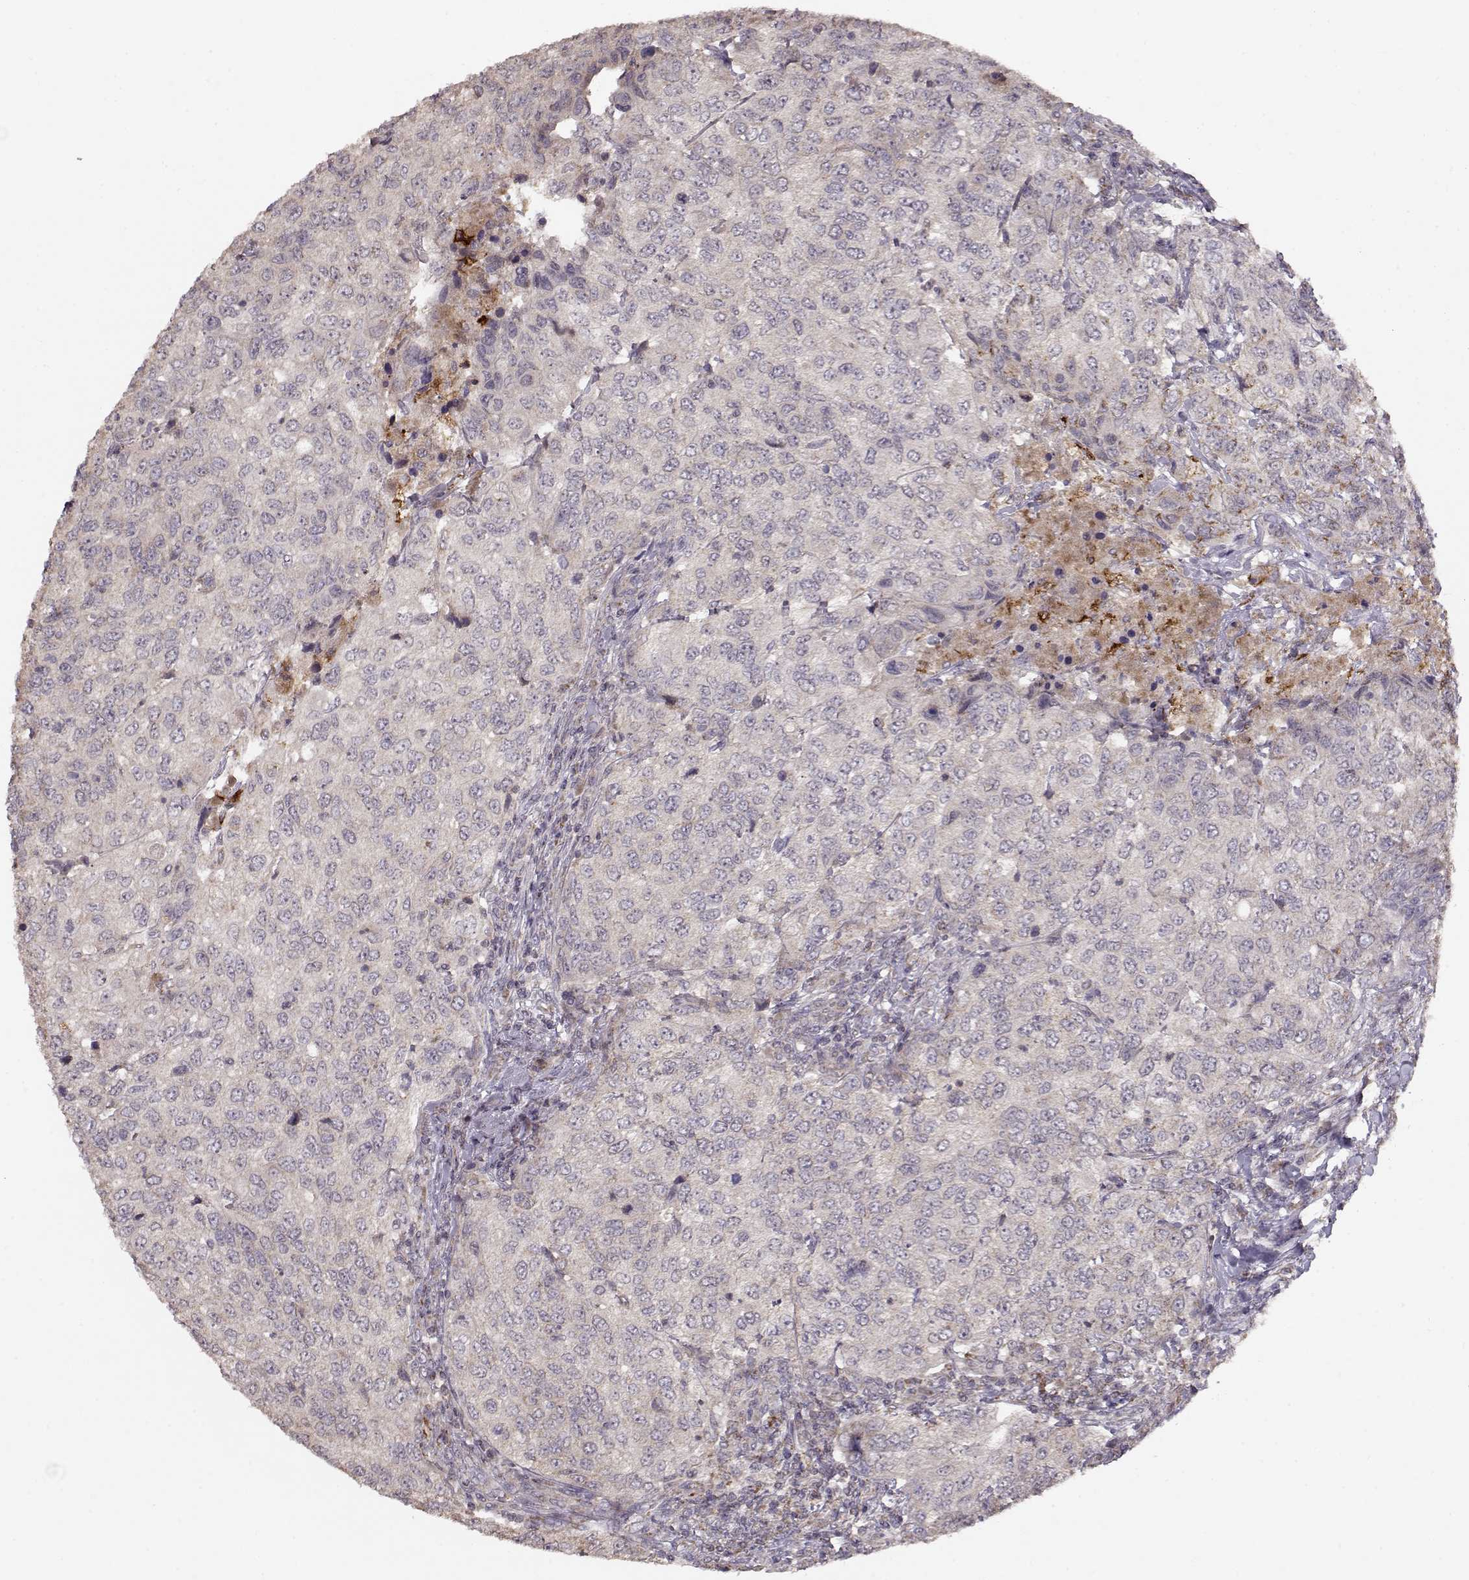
{"staining": {"intensity": "negative", "quantity": "none", "location": "none"}, "tissue": "urothelial cancer", "cell_type": "Tumor cells", "image_type": "cancer", "snomed": [{"axis": "morphology", "description": "Urothelial carcinoma, High grade"}, {"axis": "topography", "description": "Urinary bladder"}], "caption": "IHC micrograph of human urothelial cancer stained for a protein (brown), which shows no positivity in tumor cells.", "gene": "CMTM3", "patient": {"sex": "female", "age": 78}}